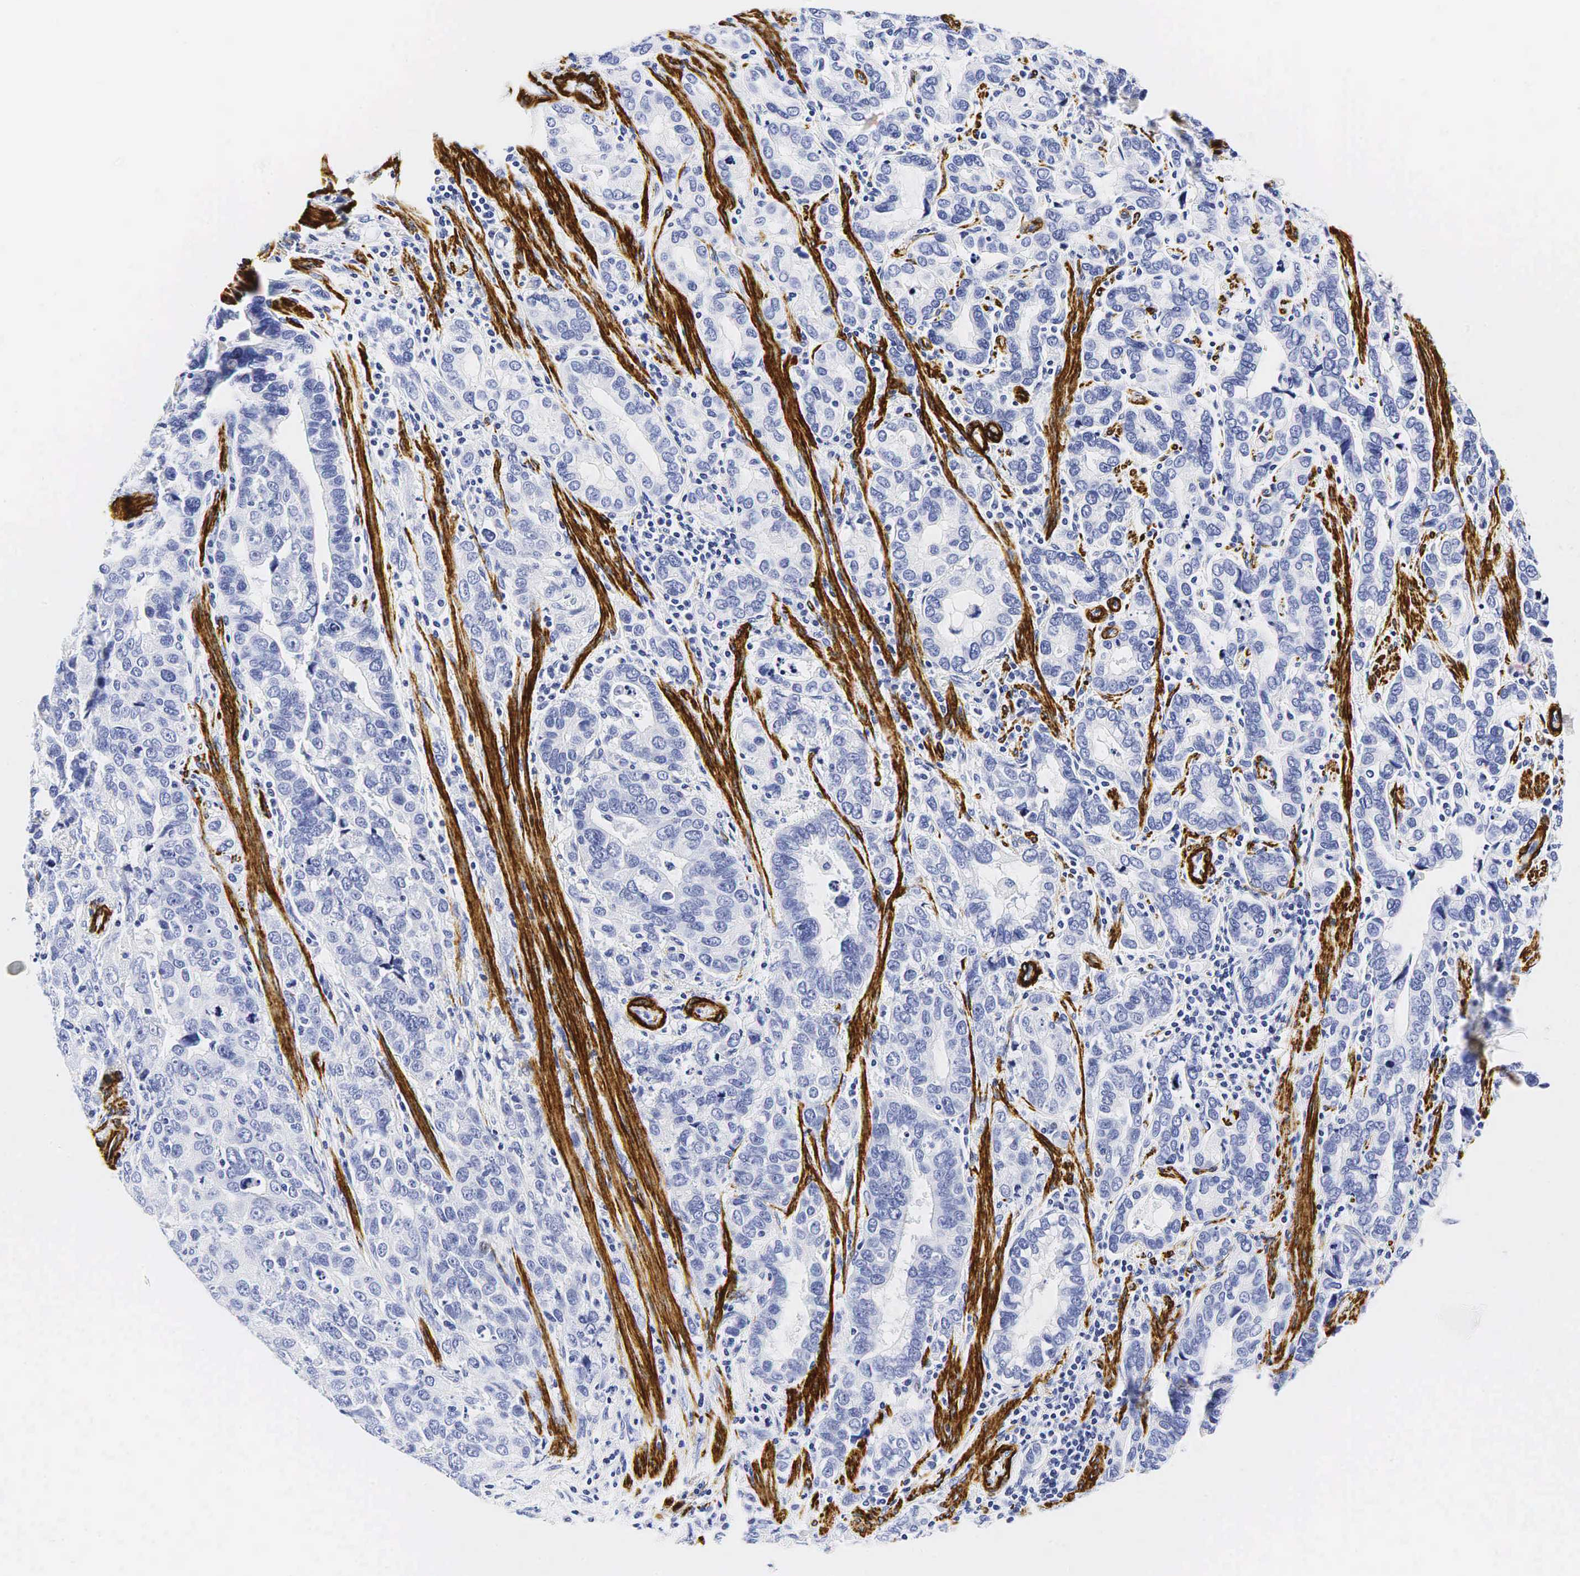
{"staining": {"intensity": "negative", "quantity": "none", "location": "none"}, "tissue": "stomach cancer", "cell_type": "Tumor cells", "image_type": "cancer", "snomed": [{"axis": "morphology", "description": "Adenocarcinoma, NOS"}, {"axis": "topography", "description": "Stomach, upper"}], "caption": "This is a photomicrograph of IHC staining of adenocarcinoma (stomach), which shows no positivity in tumor cells.", "gene": "CALD1", "patient": {"sex": "male", "age": 76}}